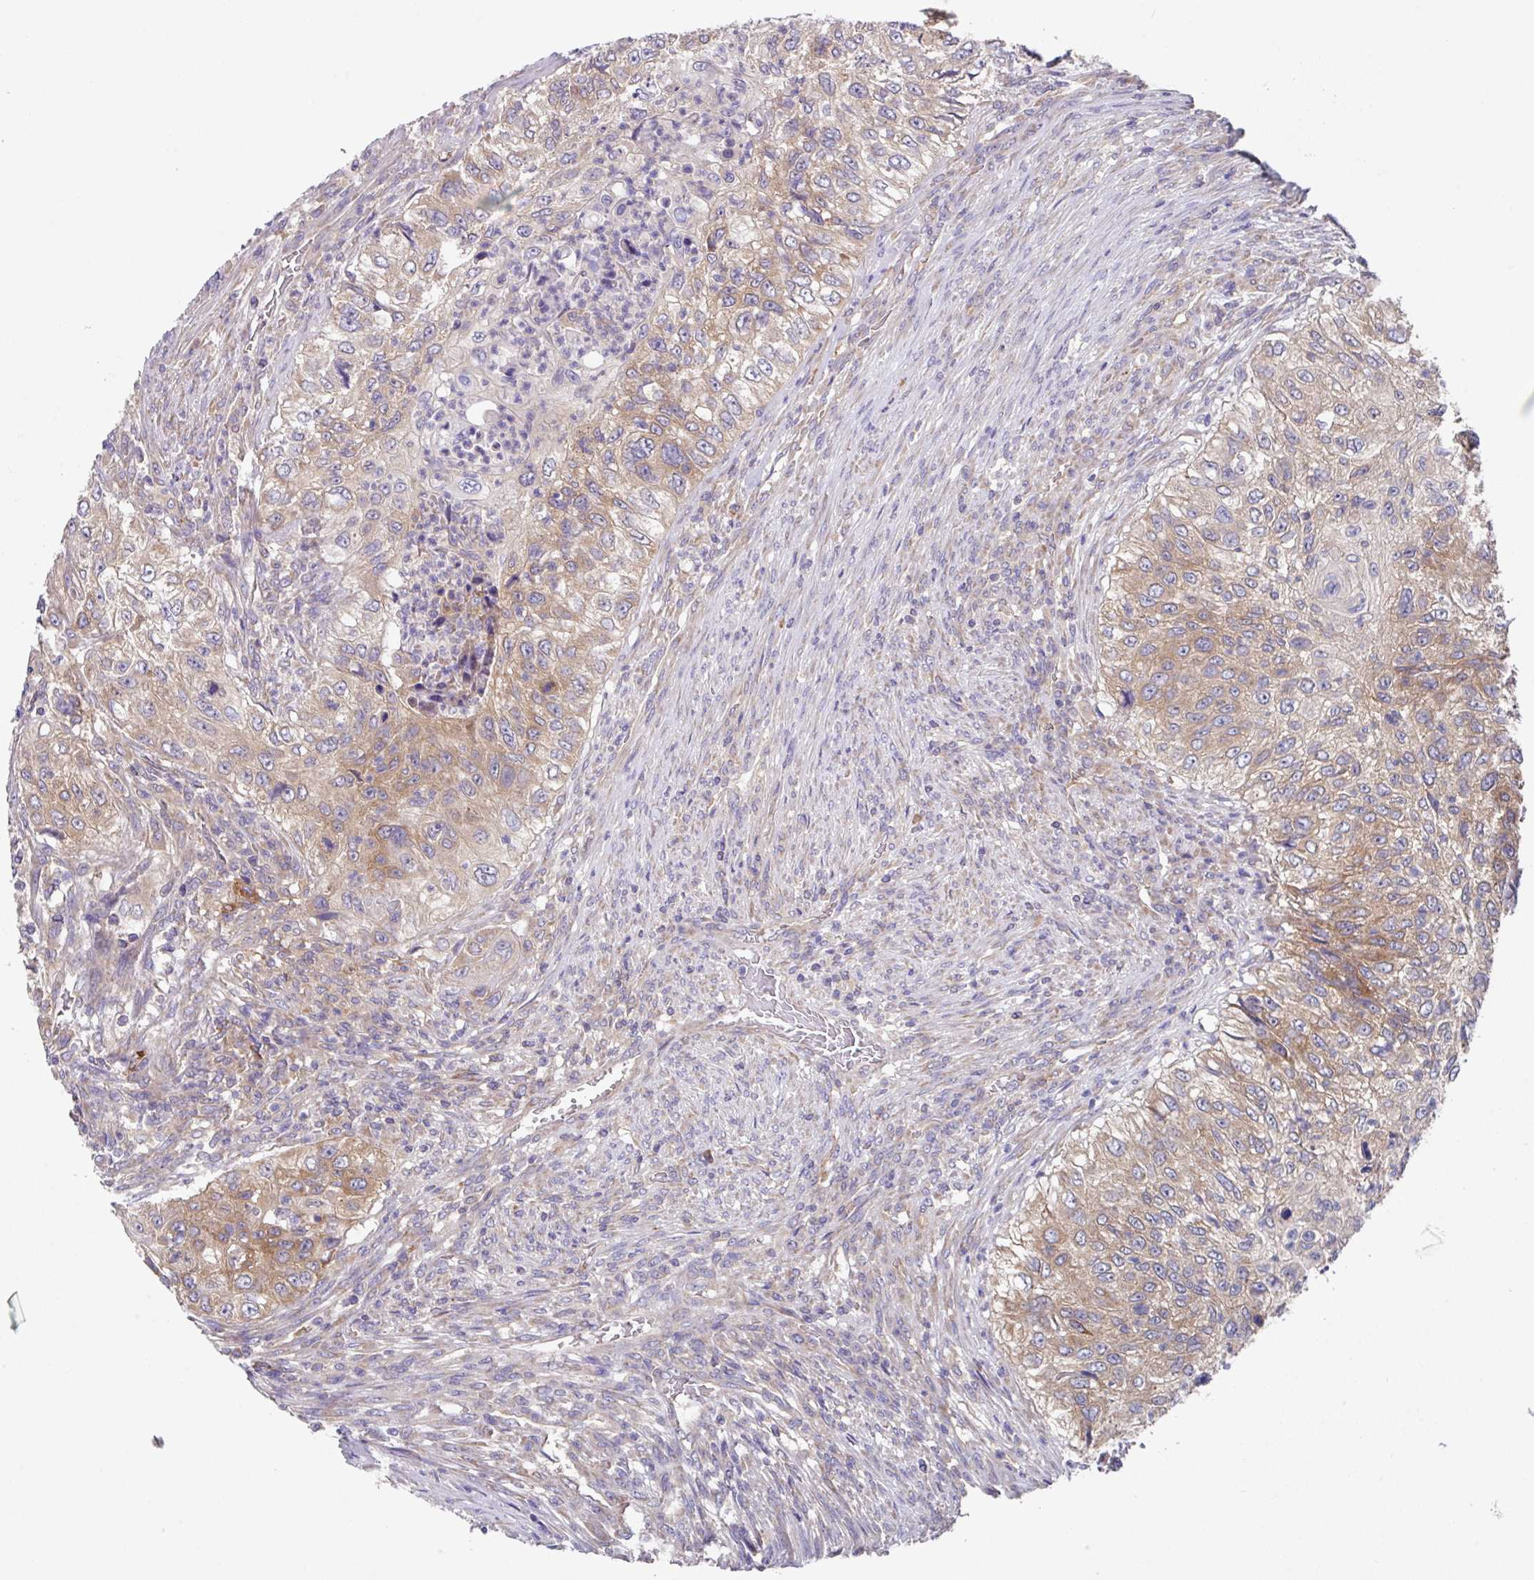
{"staining": {"intensity": "moderate", "quantity": "25%-75%", "location": "cytoplasmic/membranous"}, "tissue": "urothelial cancer", "cell_type": "Tumor cells", "image_type": "cancer", "snomed": [{"axis": "morphology", "description": "Urothelial carcinoma, High grade"}, {"axis": "topography", "description": "Urinary bladder"}], "caption": "Approximately 25%-75% of tumor cells in urothelial cancer display moderate cytoplasmic/membranous protein positivity as visualized by brown immunohistochemical staining.", "gene": "EIF4B", "patient": {"sex": "female", "age": 60}}